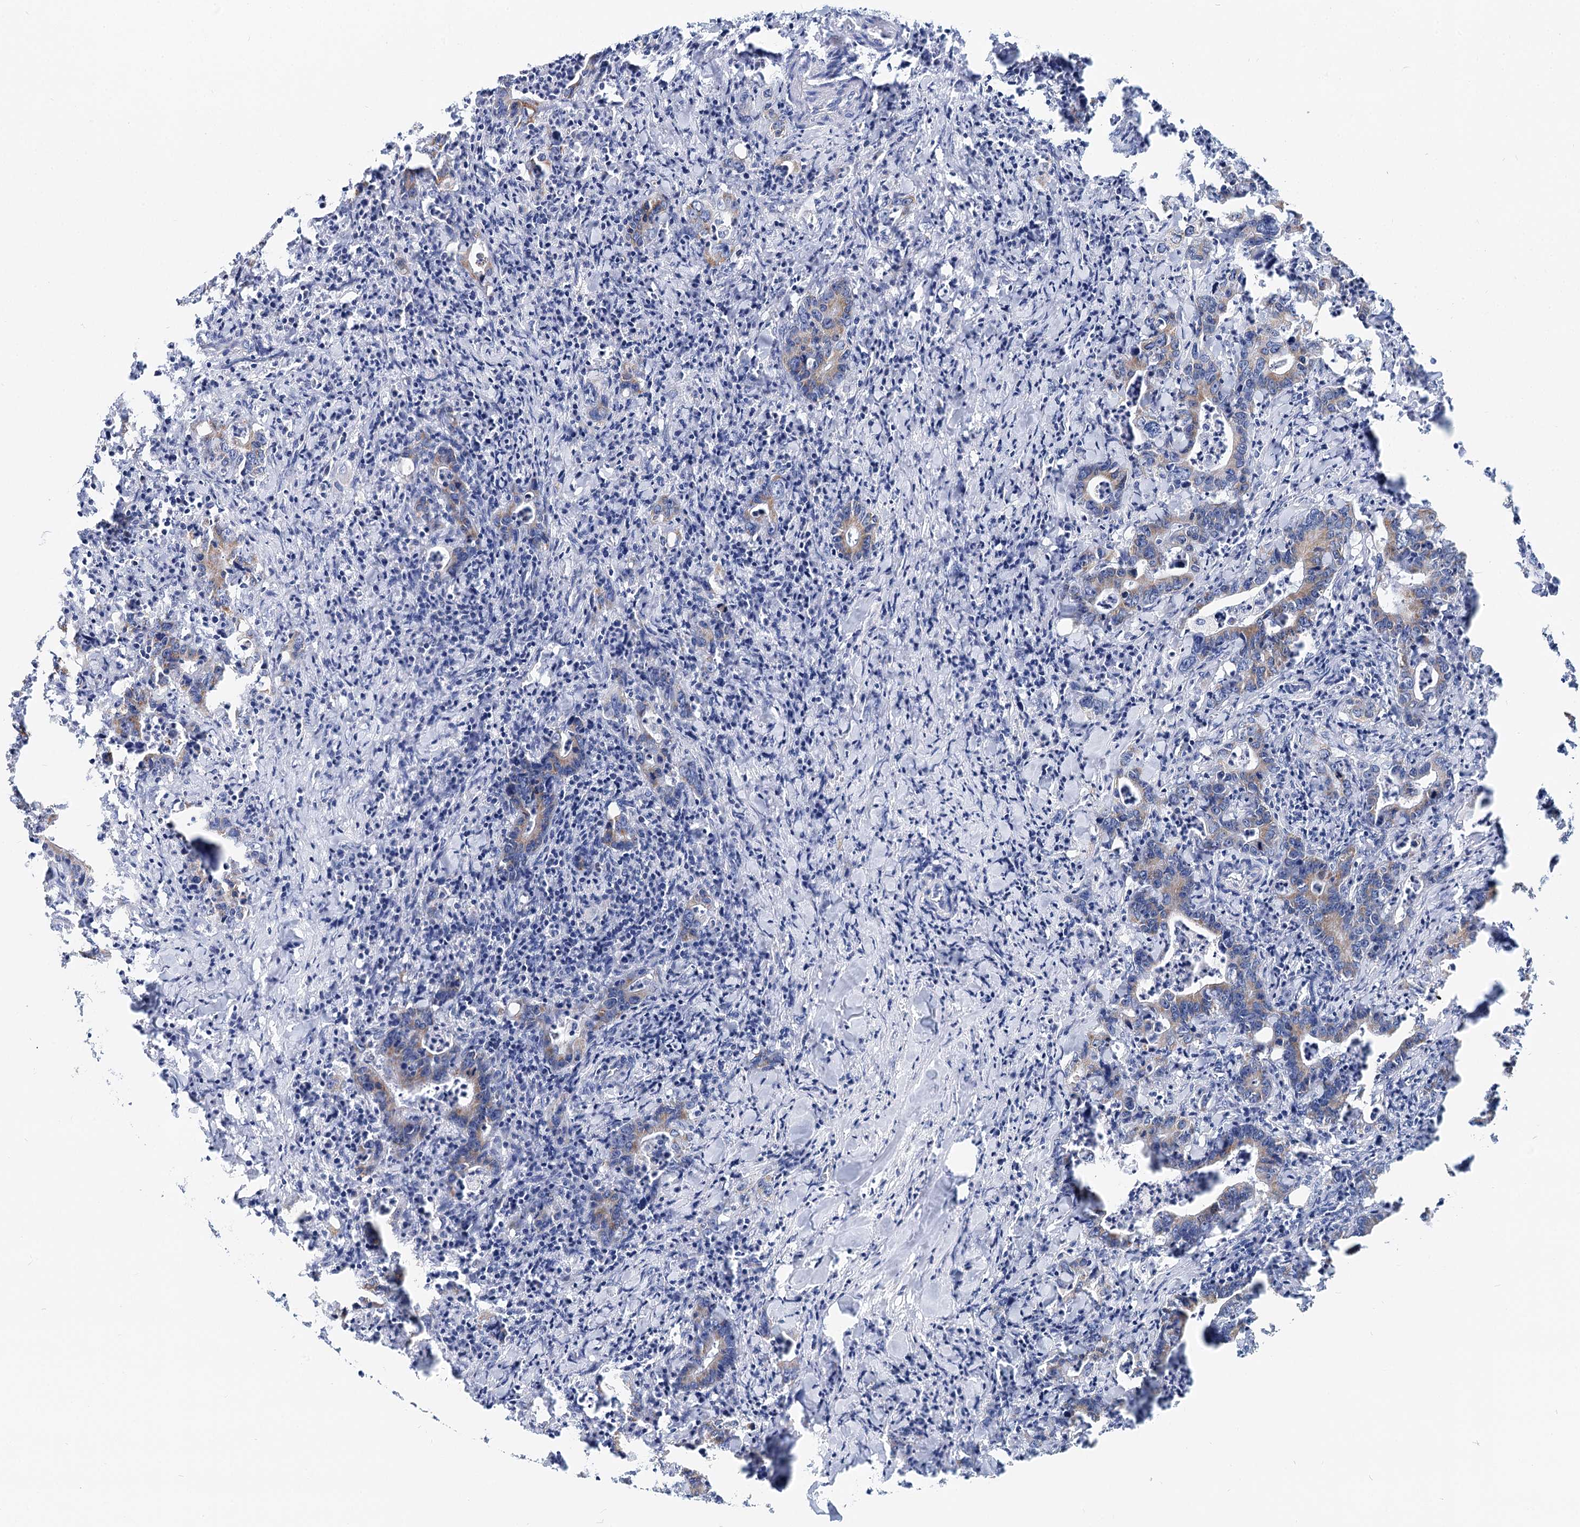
{"staining": {"intensity": "moderate", "quantity": "<25%", "location": "cytoplasmic/membranous"}, "tissue": "colorectal cancer", "cell_type": "Tumor cells", "image_type": "cancer", "snomed": [{"axis": "morphology", "description": "Adenocarcinoma, NOS"}, {"axis": "topography", "description": "Colon"}], "caption": "Moderate cytoplasmic/membranous expression is seen in about <25% of tumor cells in colorectal cancer. Using DAB (3,3'-diaminobenzidine) (brown) and hematoxylin (blue) stains, captured at high magnification using brightfield microscopy.", "gene": "MCCC2", "patient": {"sex": "female", "age": 75}}